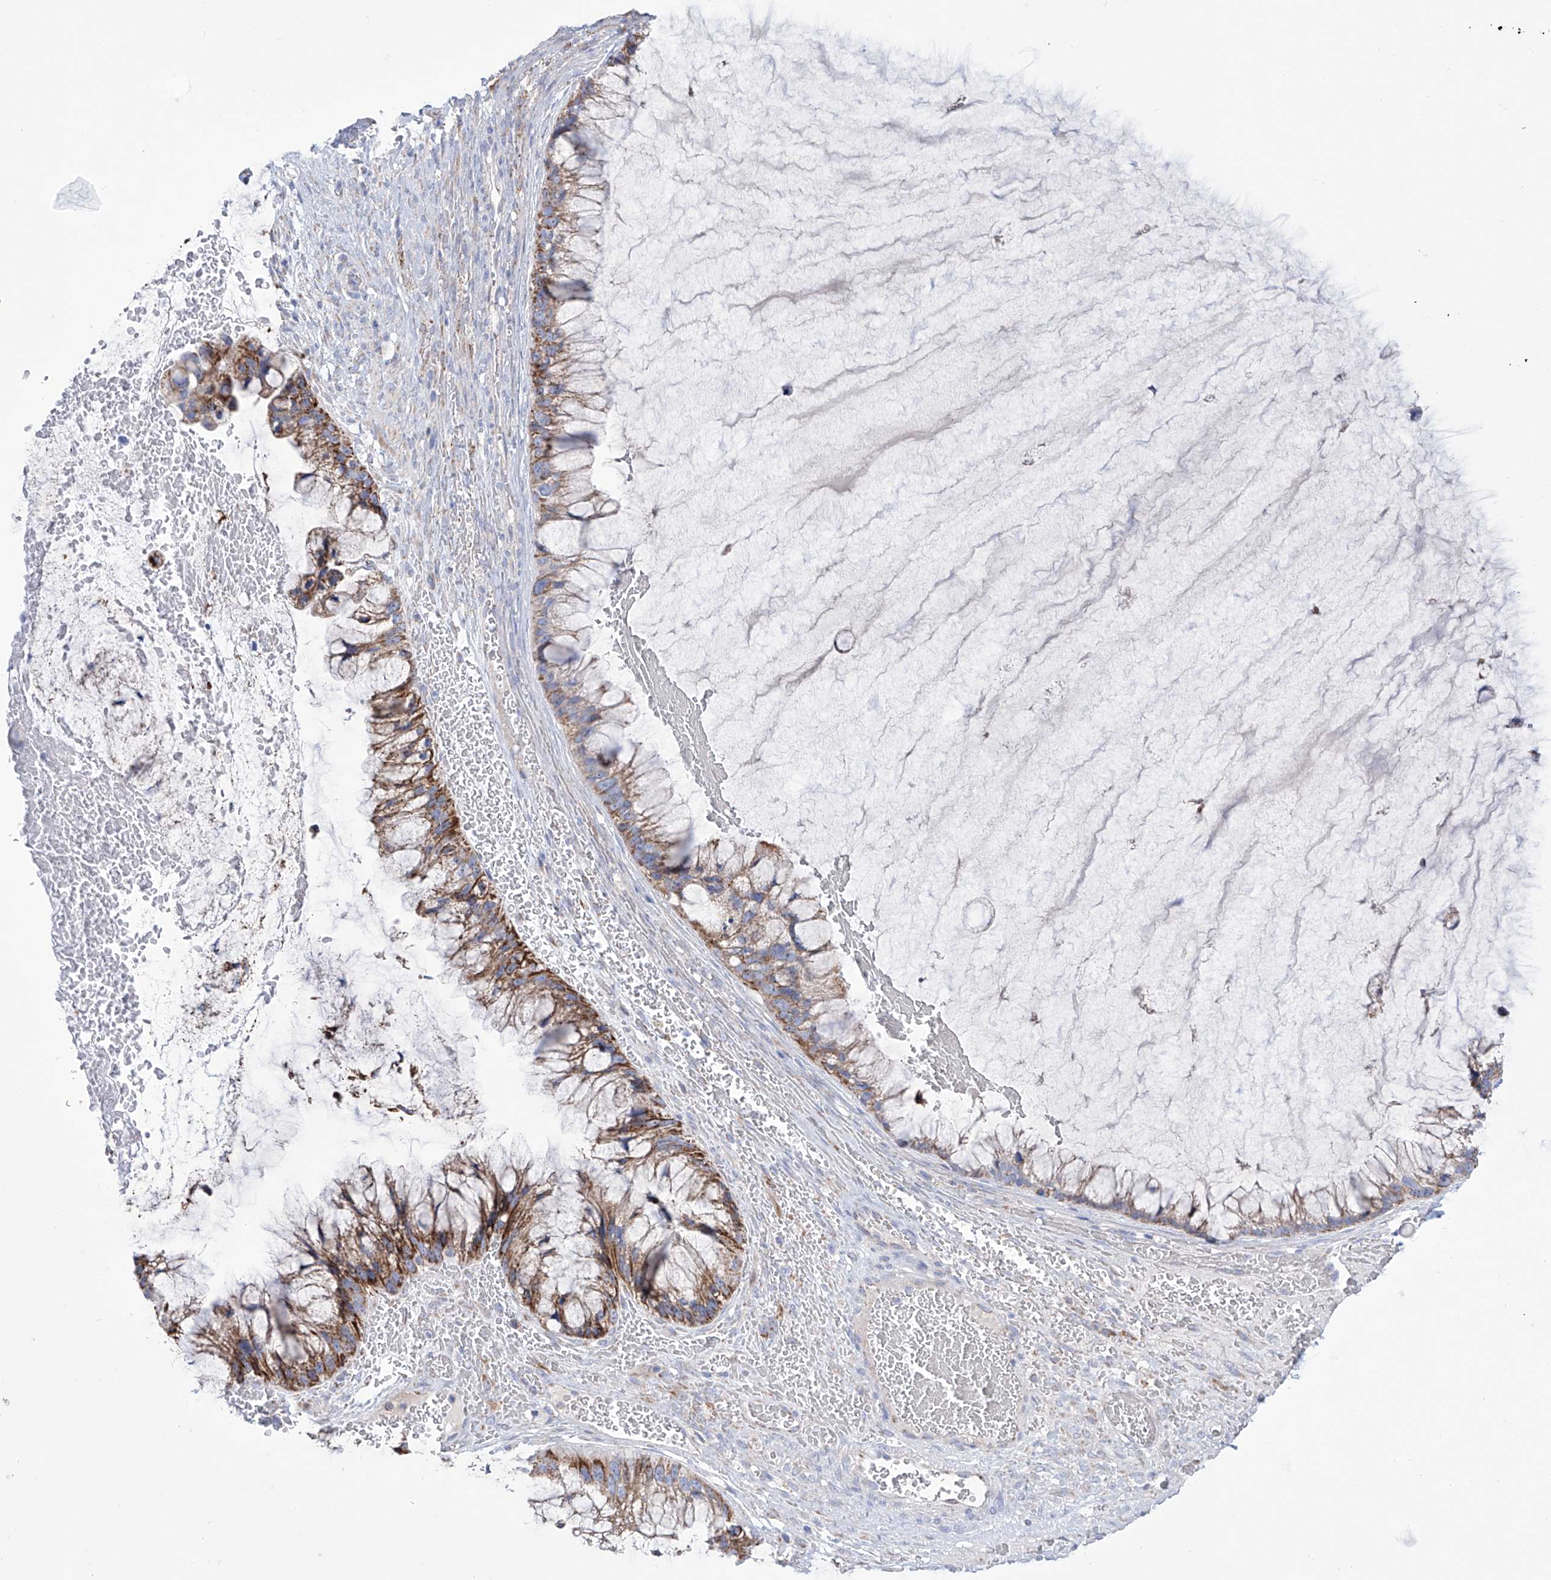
{"staining": {"intensity": "strong", "quantity": "25%-75%", "location": "cytoplasmic/membranous"}, "tissue": "ovarian cancer", "cell_type": "Tumor cells", "image_type": "cancer", "snomed": [{"axis": "morphology", "description": "Cystadenocarcinoma, mucinous, NOS"}, {"axis": "topography", "description": "Ovary"}], "caption": "Tumor cells demonstrate high levels of strong cytoplasmic/membranous expression in approximately 25%-75% of cells in ovarian cancer.", "gene": "ALDH6A1", "patient": {"sex": "female", "age": 37}}